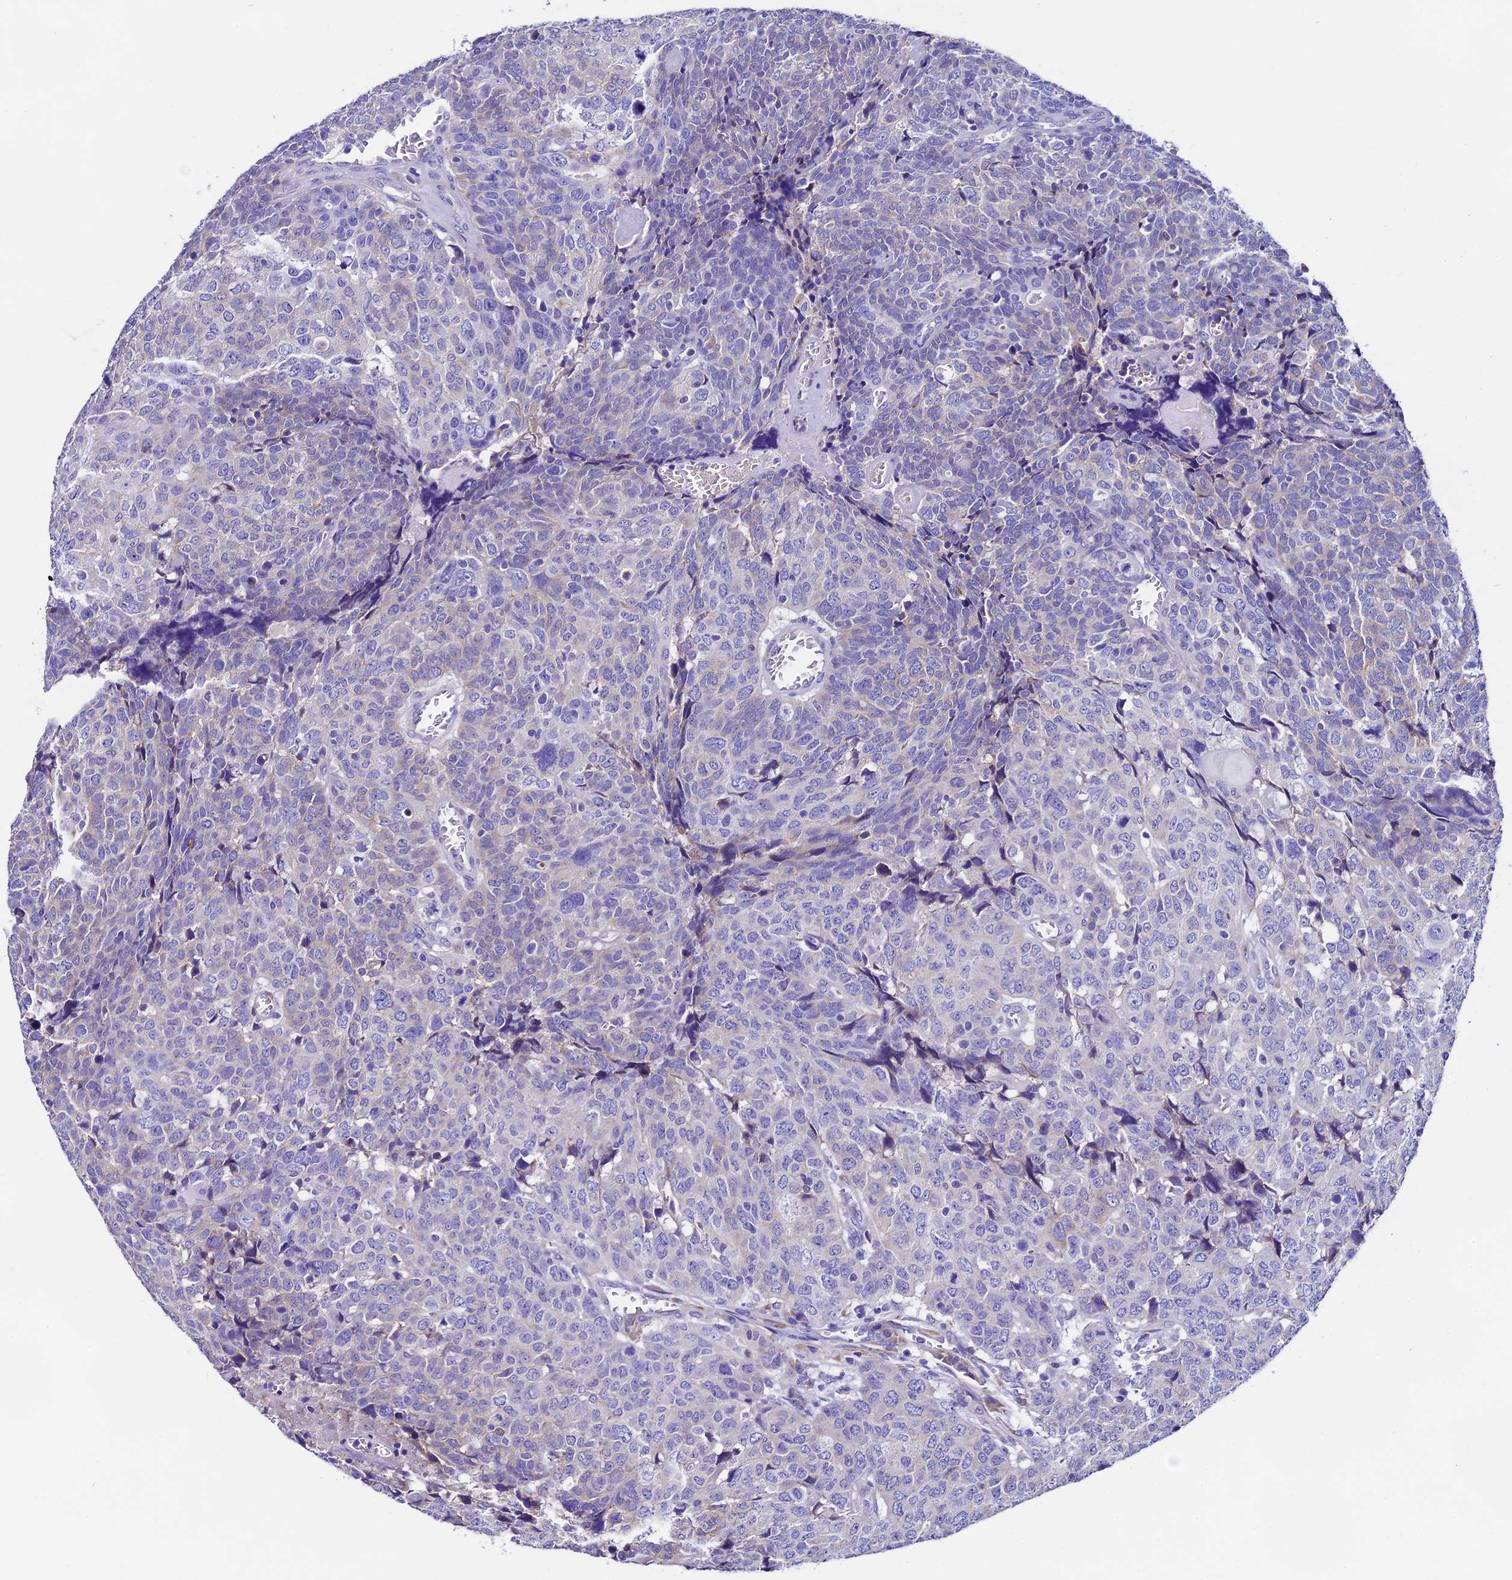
{"staining": {"intensity": "moderate", "quantity": "<25%", "location": "cytoplasmic/membranous"}, "tissue": "head and neck cancer", "cell_type": "Tumor cells", "image_type": "cancer", "snomed": [{"axis": "morphology", "description": "Squamous cell carcinoma, NOS"}, {"axis": "topography", "description": "Head-Neck"}], "caption": "Immunohistochemistry (IHC) (DAB (3,3'-diaminobenzidine)) staining of human head and neck cancer demonstrates moderate cytoplasmic/membranous protein positivity in about <25% of tumor cells.", "gene": "COMTD1", "patient": {"sex": "male", "age": 66}}